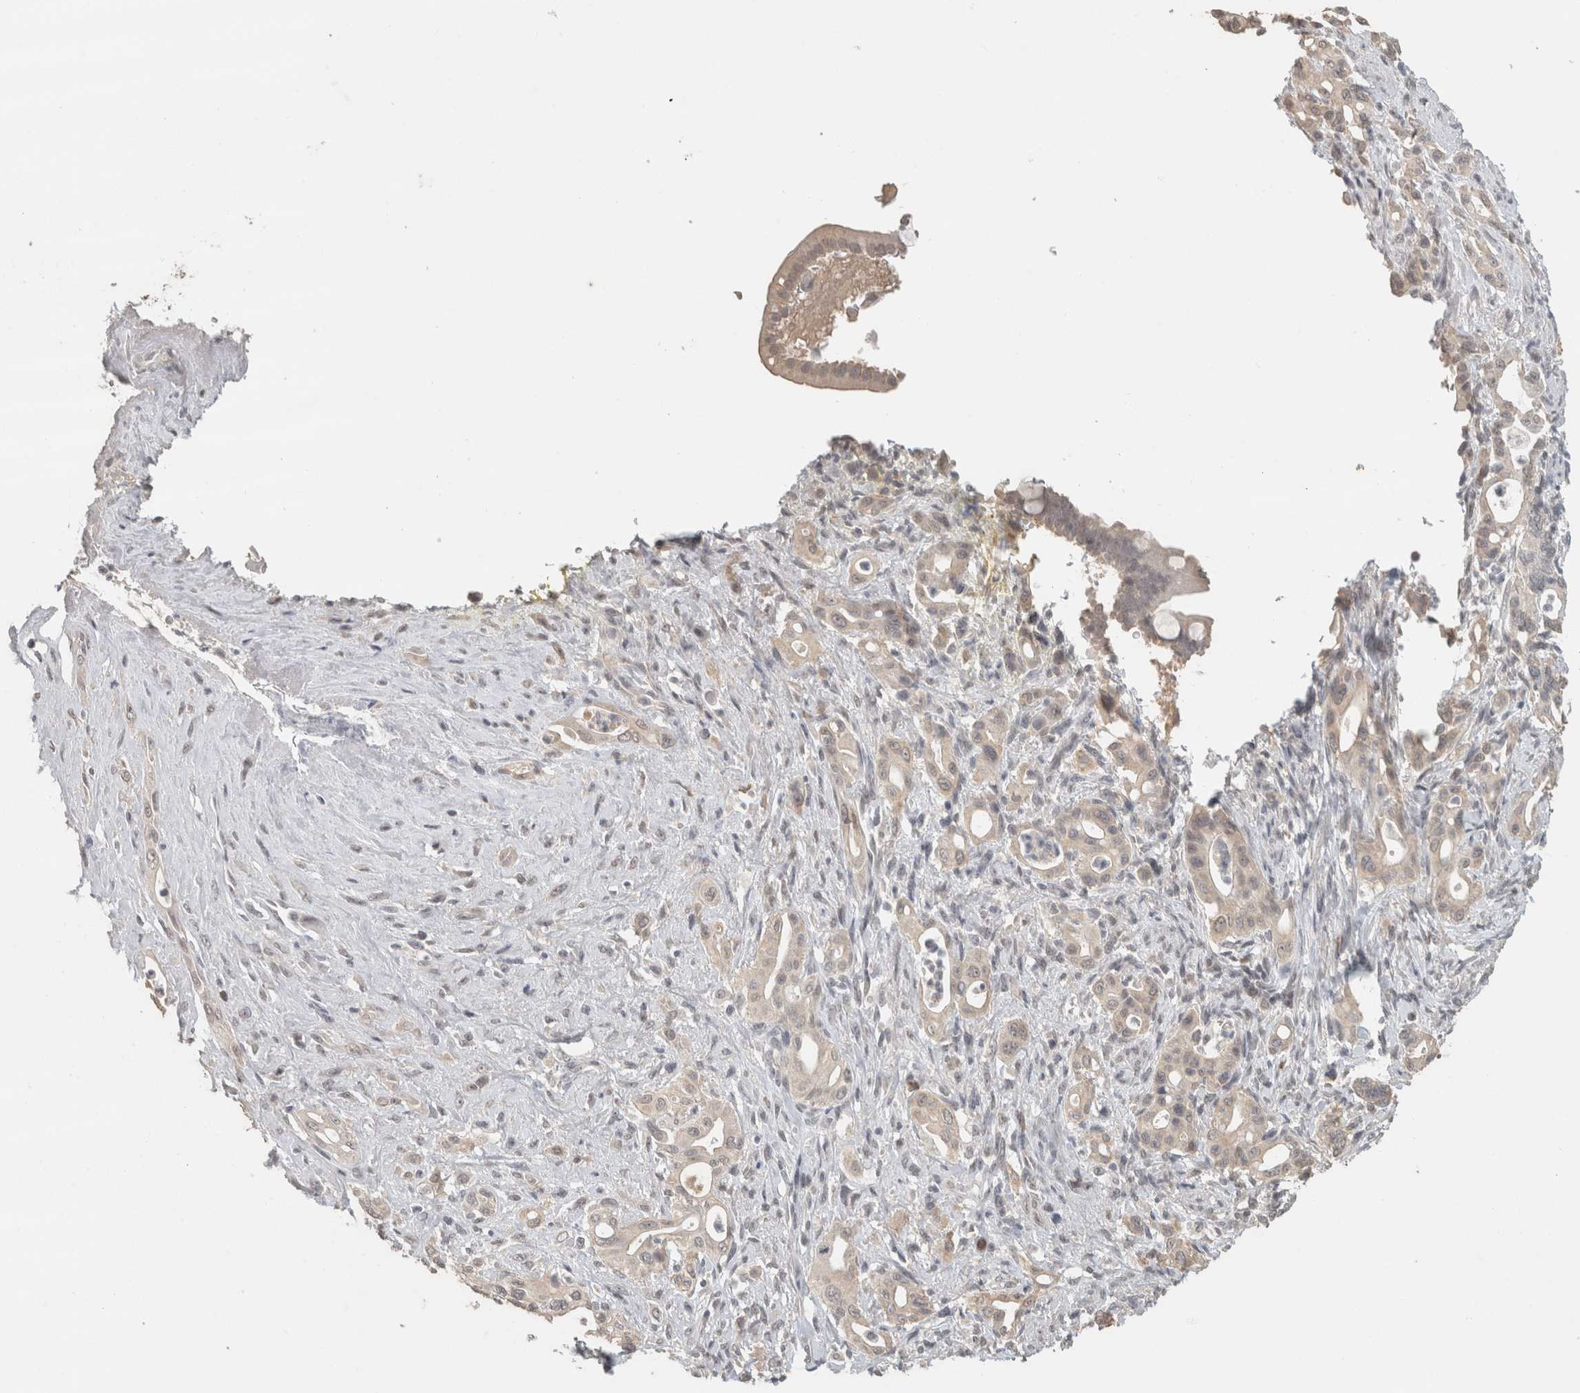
{"staining": {"intensity": "weak", "quantity": ">75%", "location": "cytoplasmic/membranous"}, "tissue": "pancreatic cancer", "cell_type": "Tumor cells", "image_type": "cancer", "snomed": [{"axis": "morphology", "description": "Adenocarcinoma, NOS"}, {"axis": "topography", "description": "Pancreas"}], "caption": "Pancreatic adenocarcinoma stained with a brown dye shows weak cytoplasmic/membranous positive staining in about >75% of tumor cells.", "gene": "TRAT1", "patient": {"sex": "male", "age": 58}}